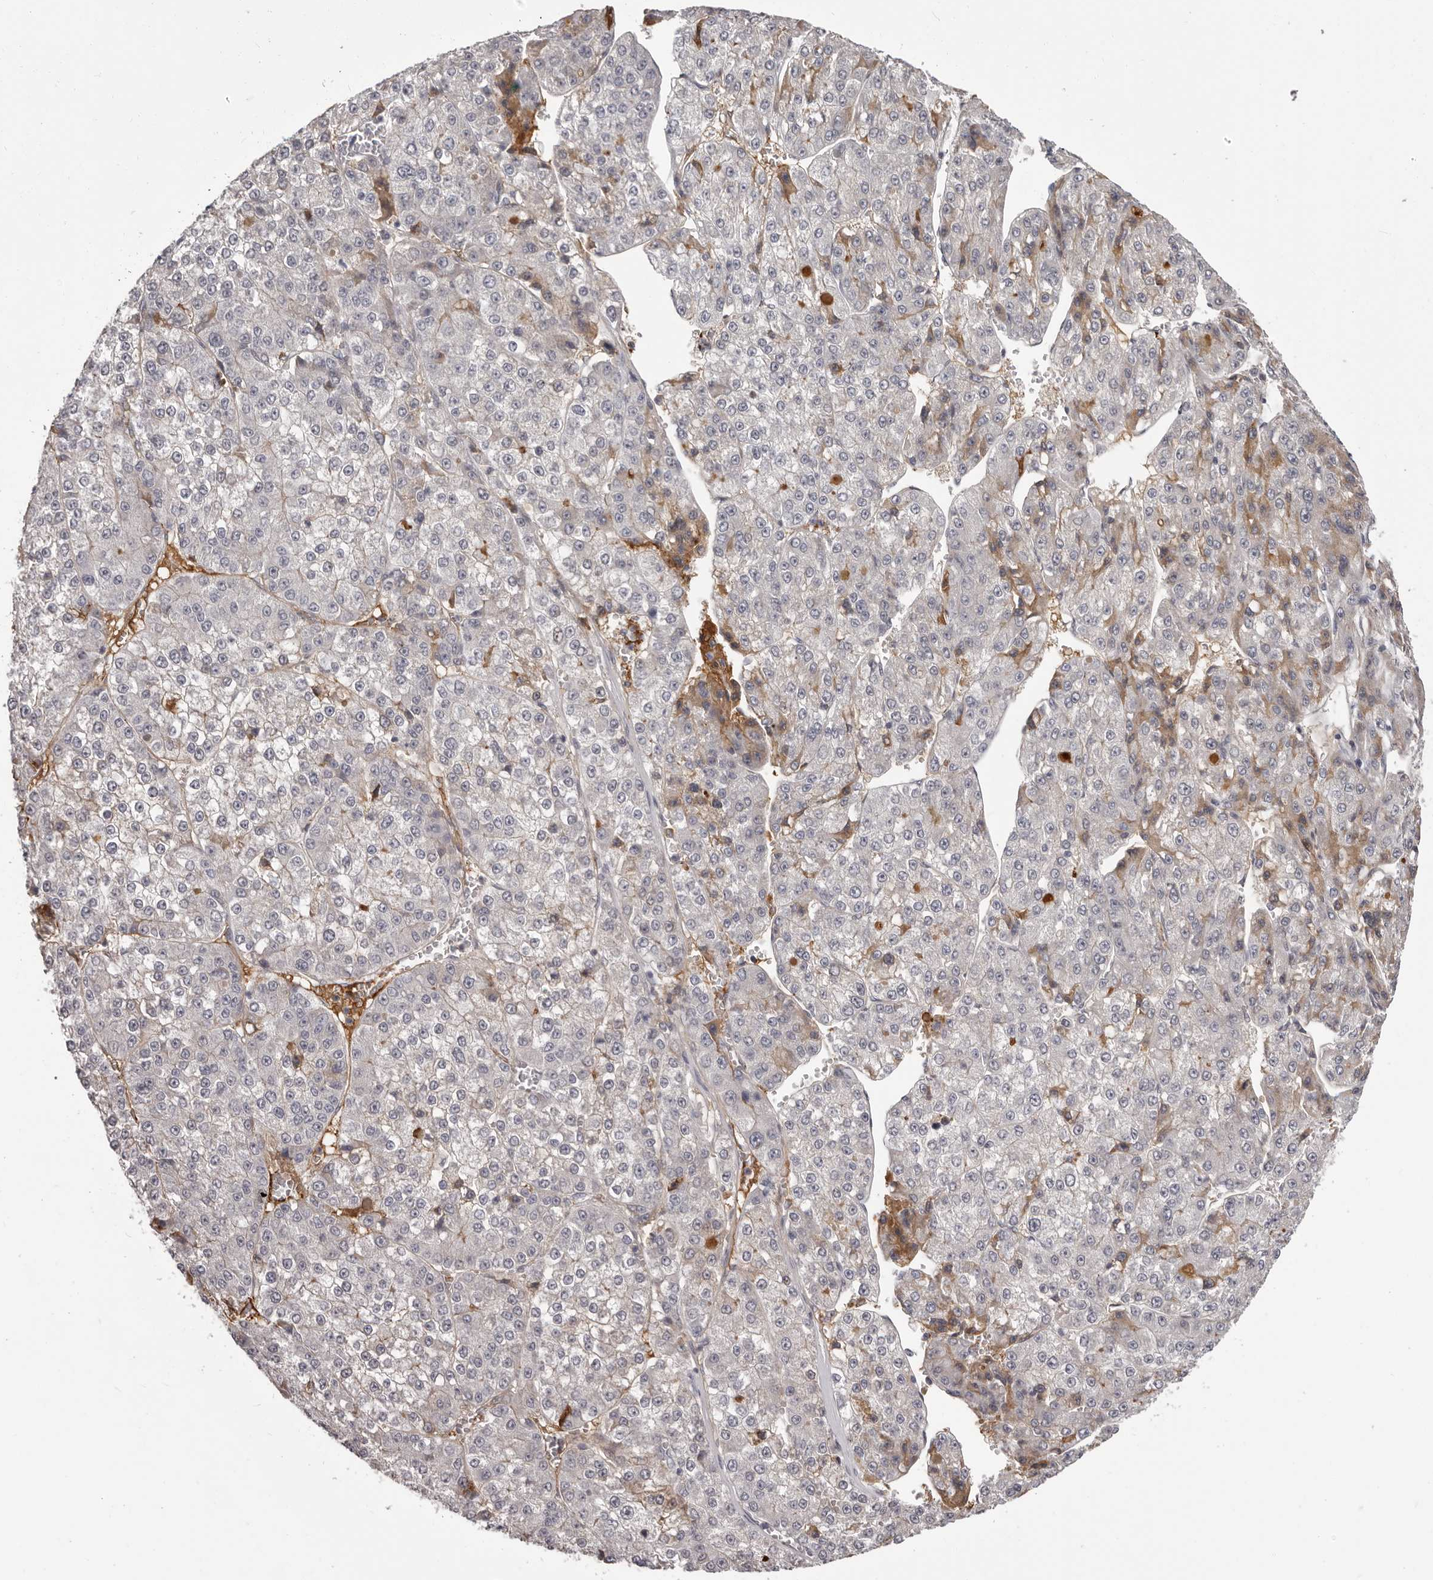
{"staining": {"intensity": "negative", "quantity": "none", "location": "none"}, "tissue": "liver cancer", "cell_type": "Tumor cells", "image_type": "cancer", "snomed": [{"axis": "morphology", "description": "Carcinoma, Hepatocellular, NOS"}, {"axis": "topography", "description": "Liver"}], "caption": "IHC micrograph of neoplastic tissue: liver cancer stained with DAB (3,3'-diaminobenzidine) demonstrates no significant protein positivity in tumor cells.", "gene": "OTUD3", "patient": {"sex": "female", "age": 73}}